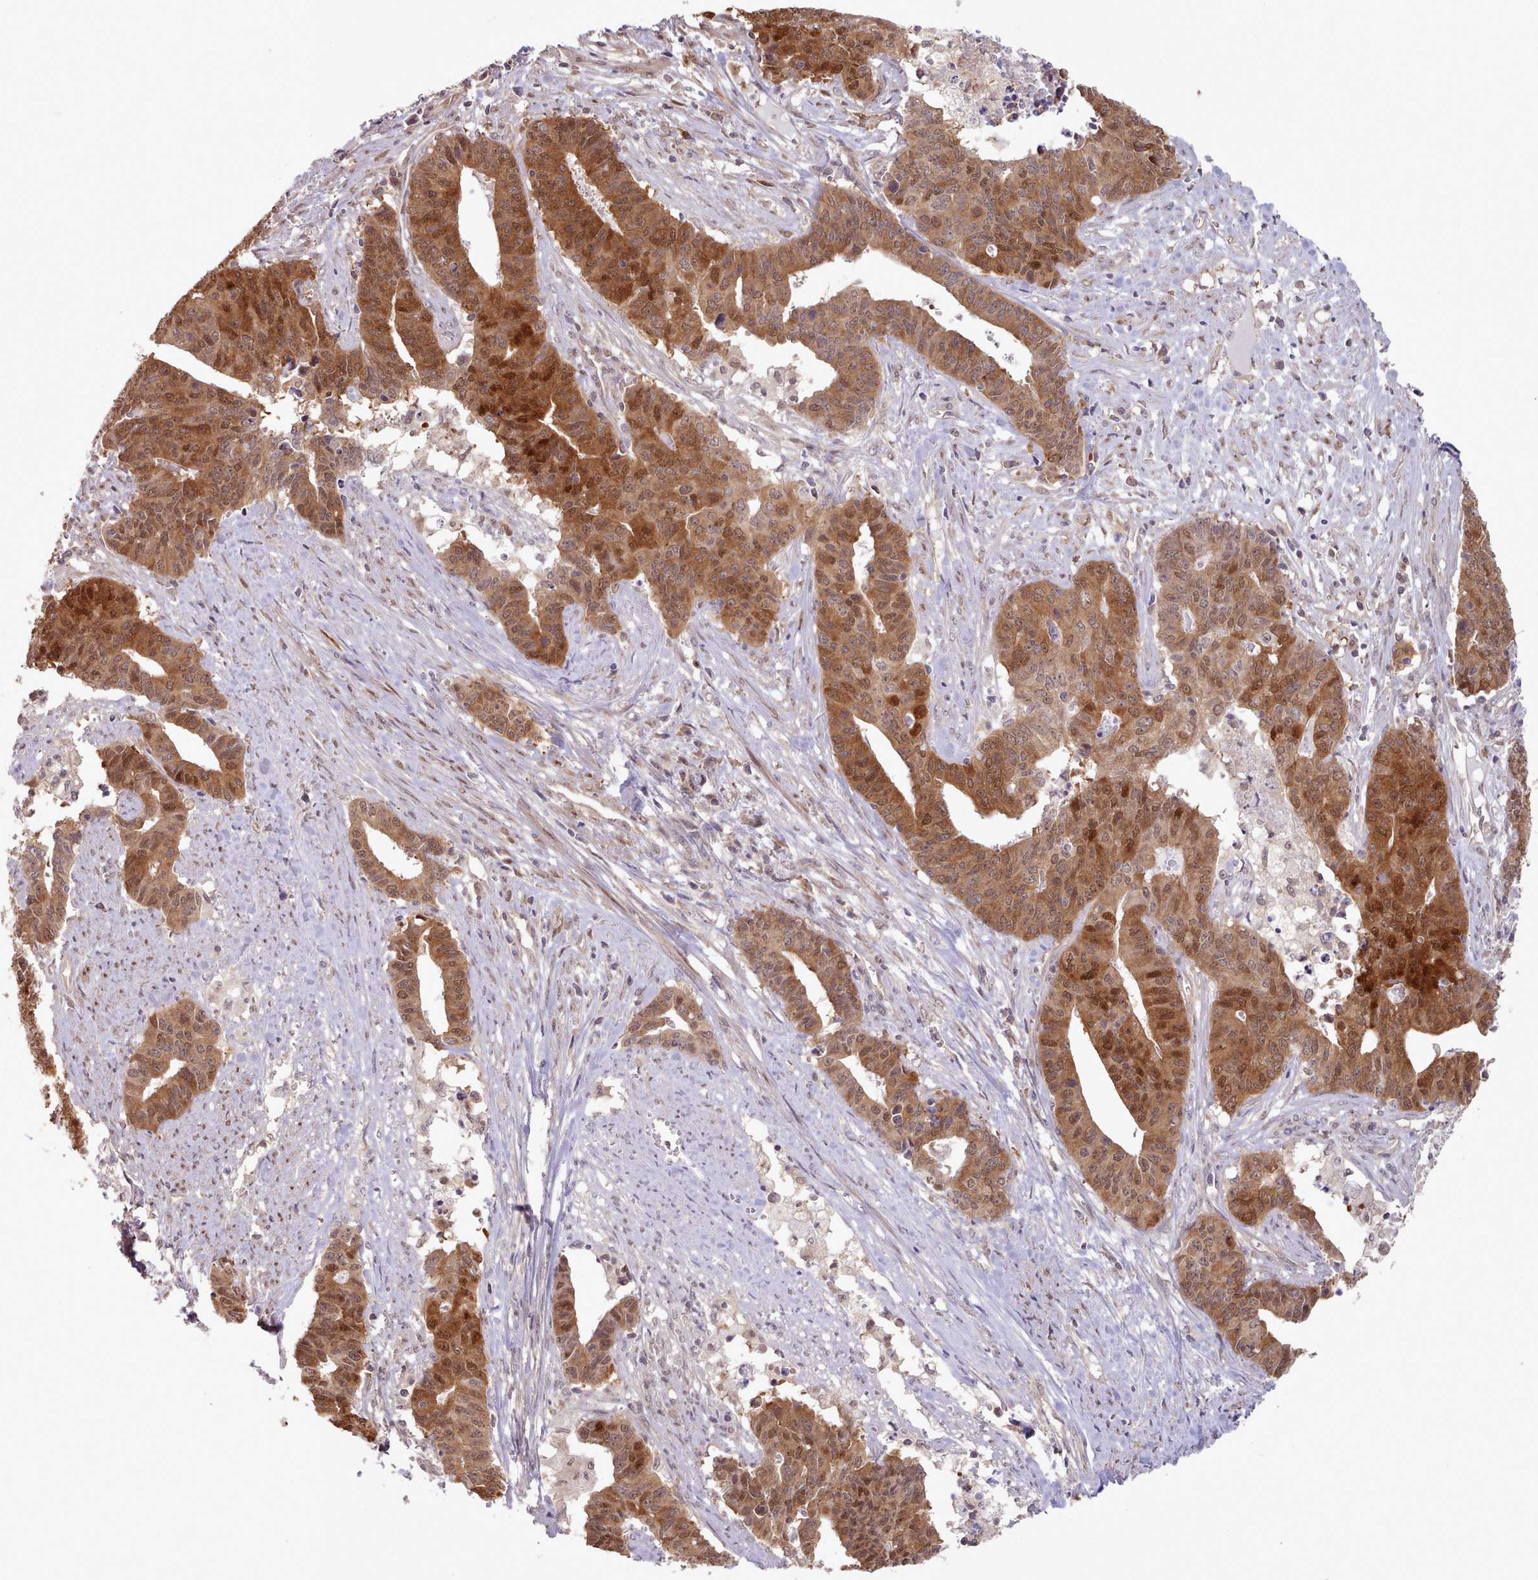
{"staining": {"intensity": "strong", "quantity": ">75%", "location": "cytoplasmic/membranous,nuclear"}, "tissue": "endometrial cancer", "cell_type": "Tumor cells", "image_type": "cancer", "snomed": [{"axis": "morphology", "description": "Adenocarcinoma, NOS"}, {"axis": "topography", "description": "Endometrium"}], "caption": "Immunohistochemical staining of human adenocarcinoma (endometrial) reveals high levels of strong cytoplasmic/membranous and nuclear positivity in about >75% of tumor cells.", "gene": "CES3", "patient": {"sex": "female", "age": 59}}